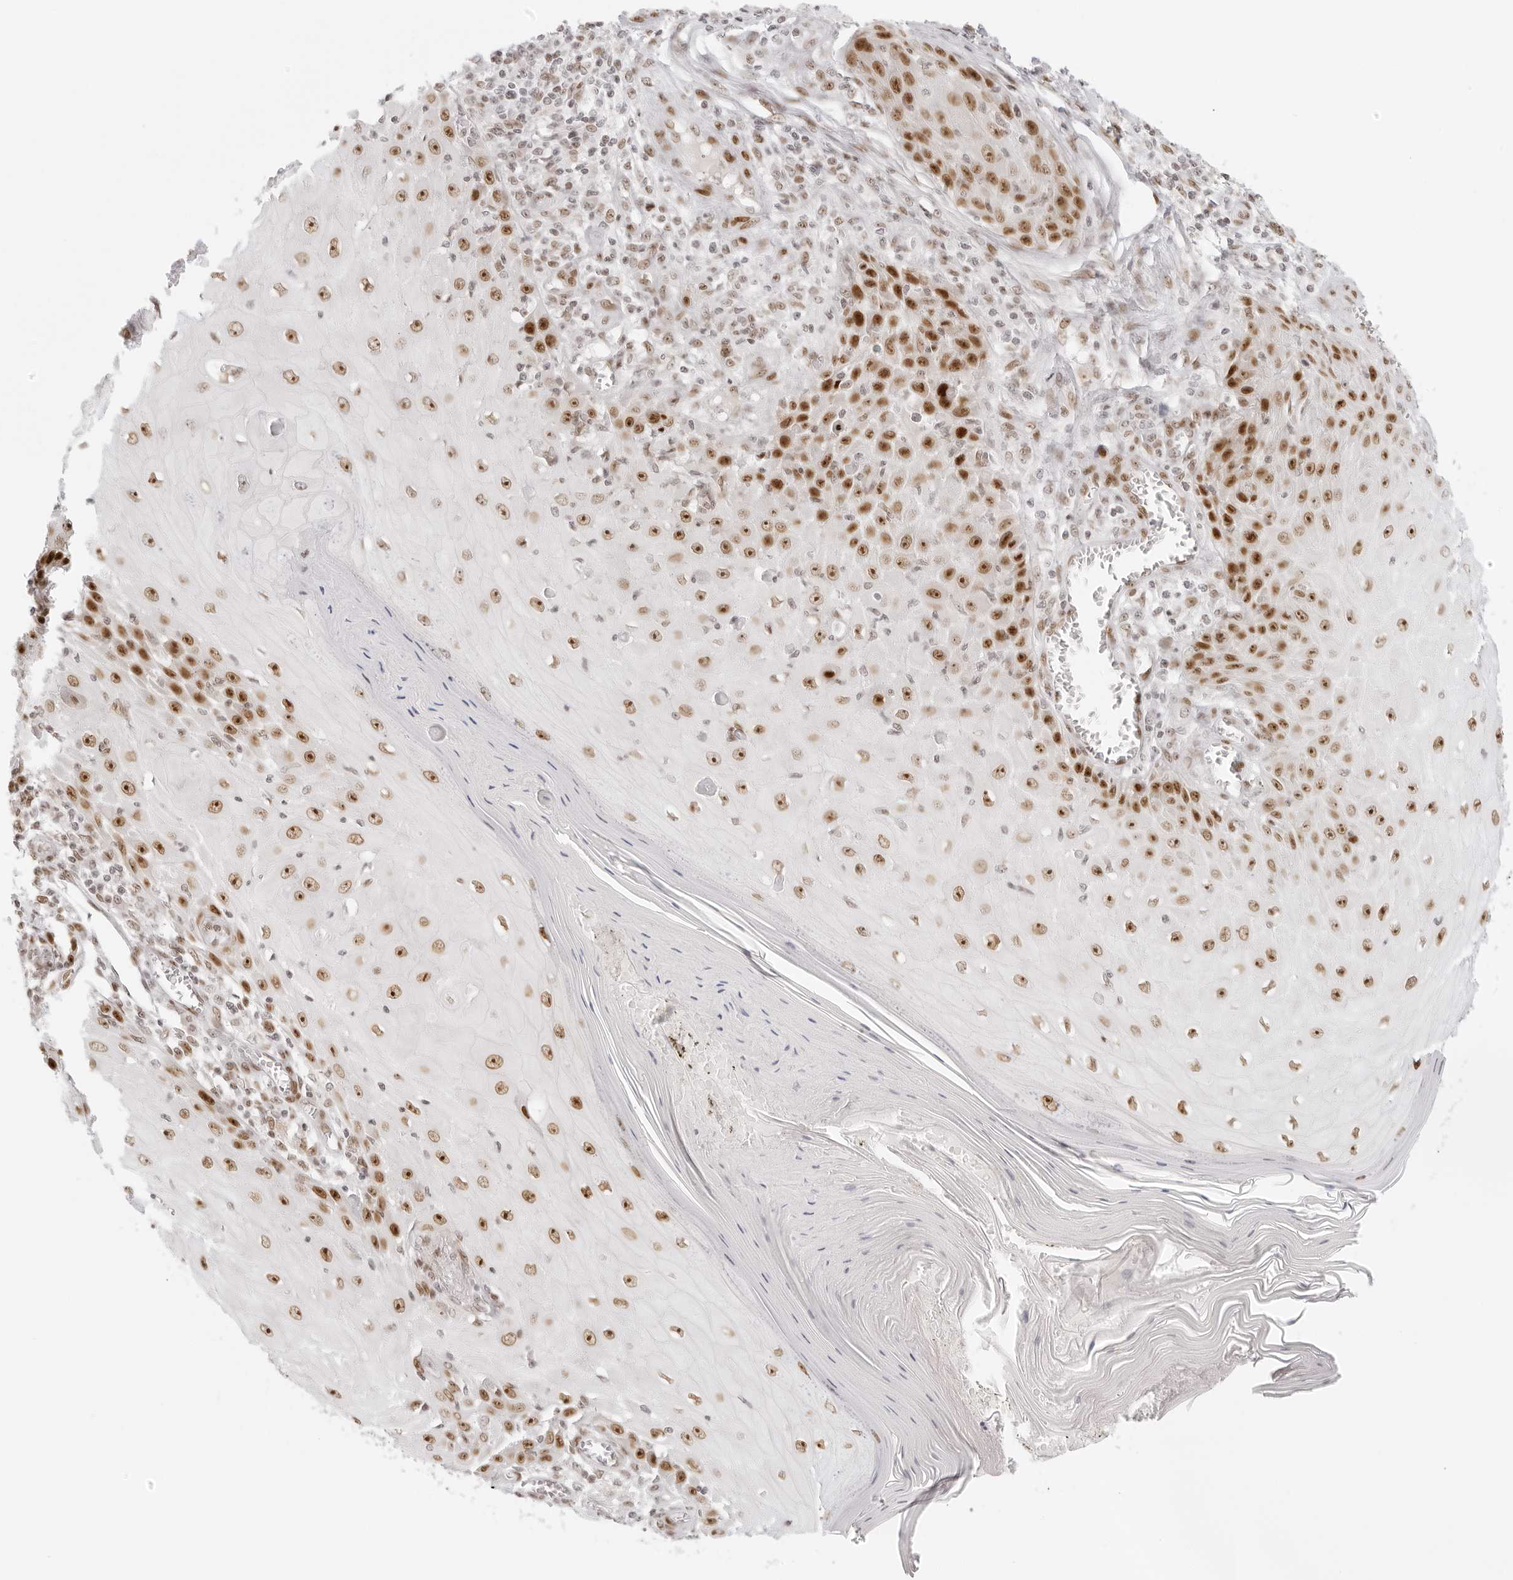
{"staining": {"intensity": "moderate", "quantity": ">75%", "location": "nuclear"}, "tissue": "skin cancer", "cell_type": "Tumor cells", "image_type": "cancer", "snomed": [{"axis": "morphology", "description": "Squamous cell carcinoma, NOS"}, {"axis": "topography", "description": "Skin"}], "caption": "Protein staining of skin cancer tissue reveals moderate nuclear staining in about >75% of tumor cells. (DAB (3,3'-diaminobenzidine) = brown stain, brightfield microscopy at high magnification).", "gene": "RCC1", "patient": {"sex": "female", "age": 73}}